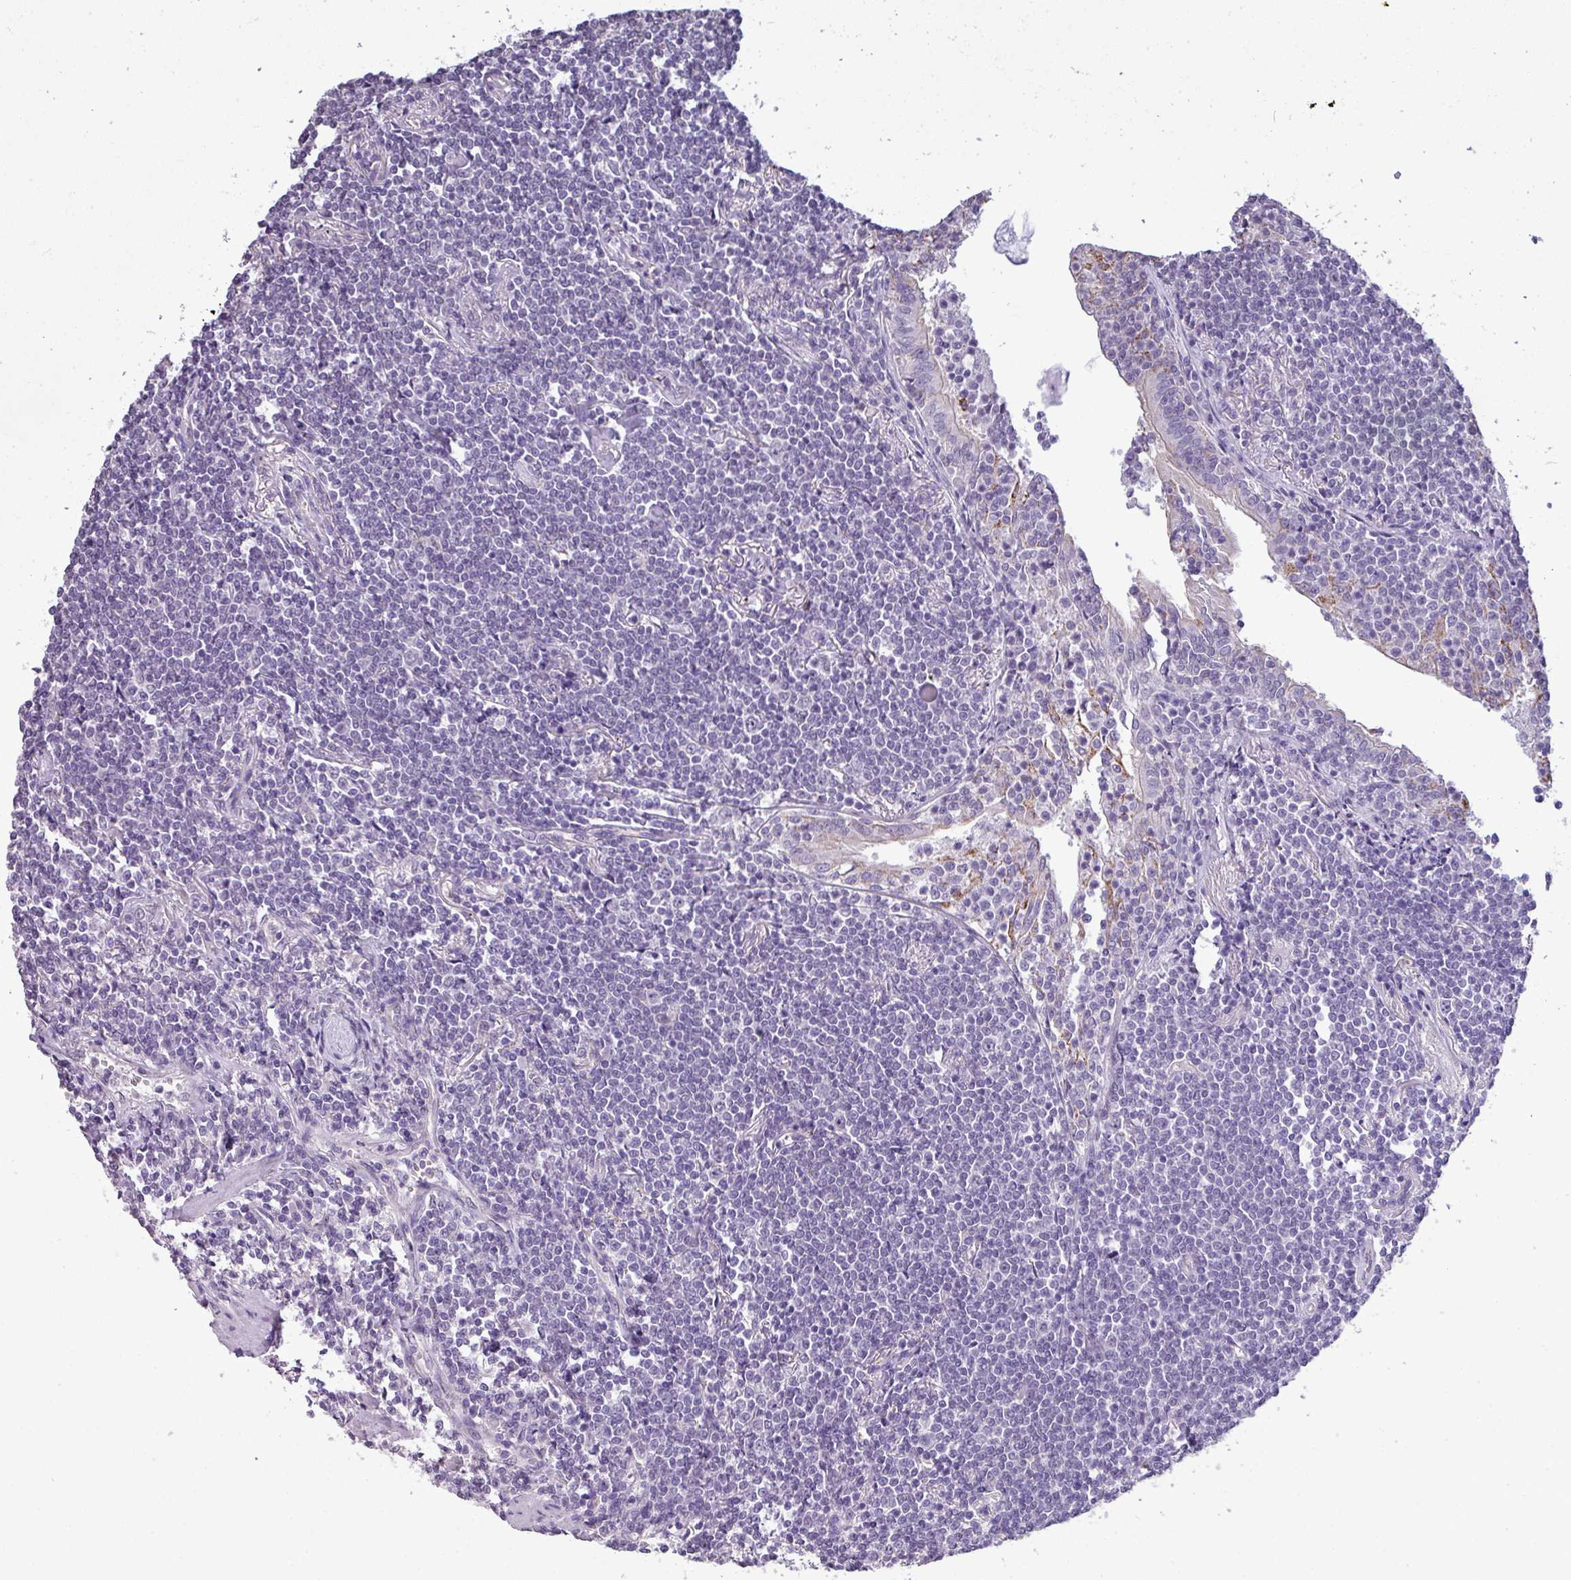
{"staining": {"intensity": "negative", "quantity": "none", "location": "none"}, "tissue": "lymphoma", "cell_type": "Tumor cells", "image_type": "cancer", "snomed": [{"axis": "morphology", "description": "Malignant lymphoma, non-Hodgkin's type, Low grade"}, {"axis": "topography", "description": "Lung"}], "caption": "The photomicrograph exhibits no significant expression in tumor cells of lymphoma.", "gene": "ALDH2", "patient": {"sex": "female", "age": 71}}